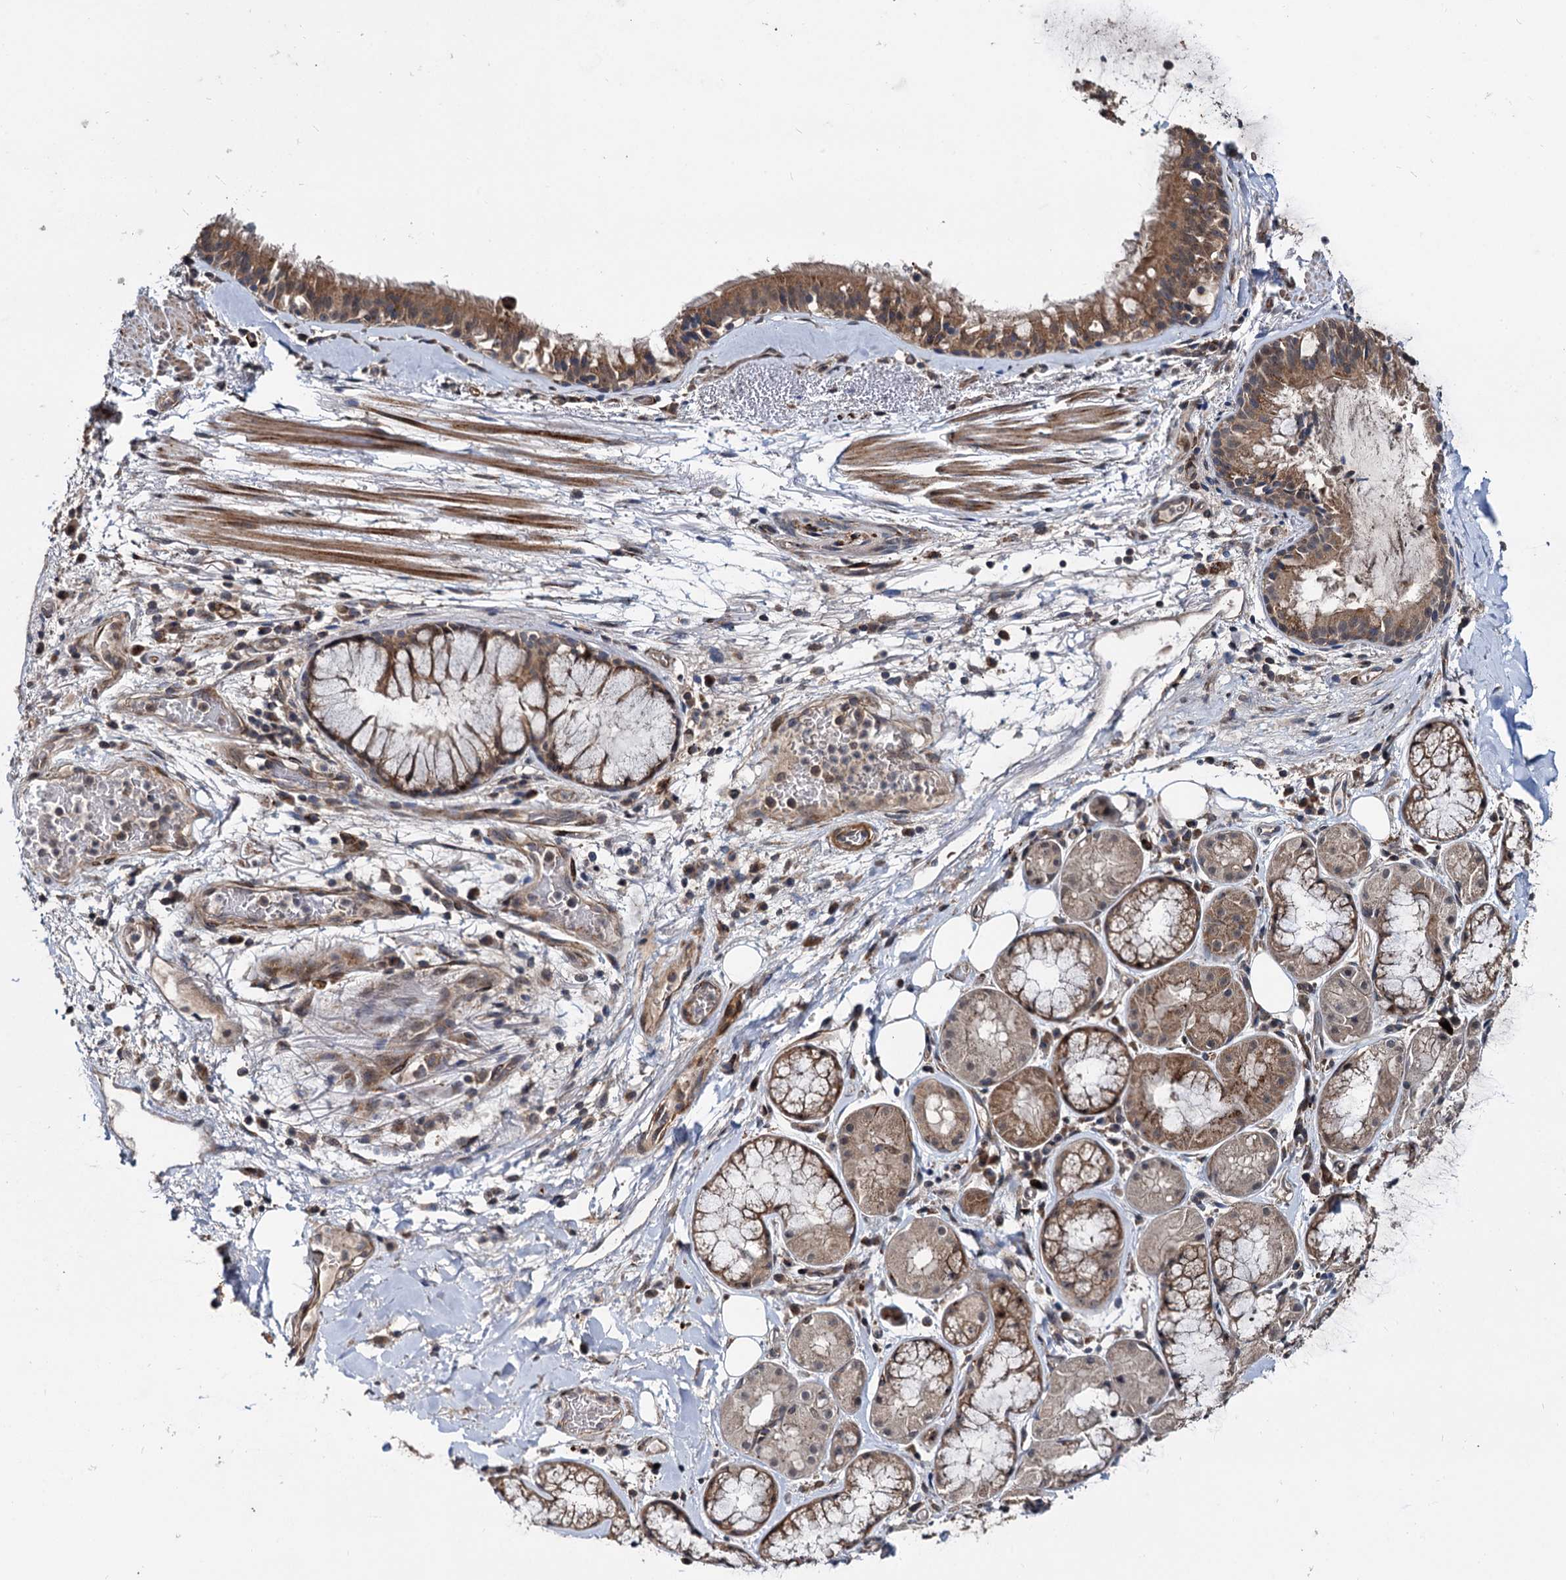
{"staining": {"intensity": "weak", "quantity": "<25%", "location": "cytoplasmic/membranous"}, "tissue": "adipose tissue", "cell_type": "Adipocytes", "image_type": "normal", "snomed": [{"axis": "morphology", "description": "Normal tissue, NOS"}, {"axis": "topography", "description": "Lymph node"}, {"axis": "topography", "description": "Cartilage tissue"}, {"axis": "topography", "description": "Bronchus"}], "caption": "DAB immunohistochemical staining of unremarkable adipose tissue displays no significant positivity in adipocytes.", "gene": "ARHGAP42", "patient": {"sex": "male", "age": 63}}